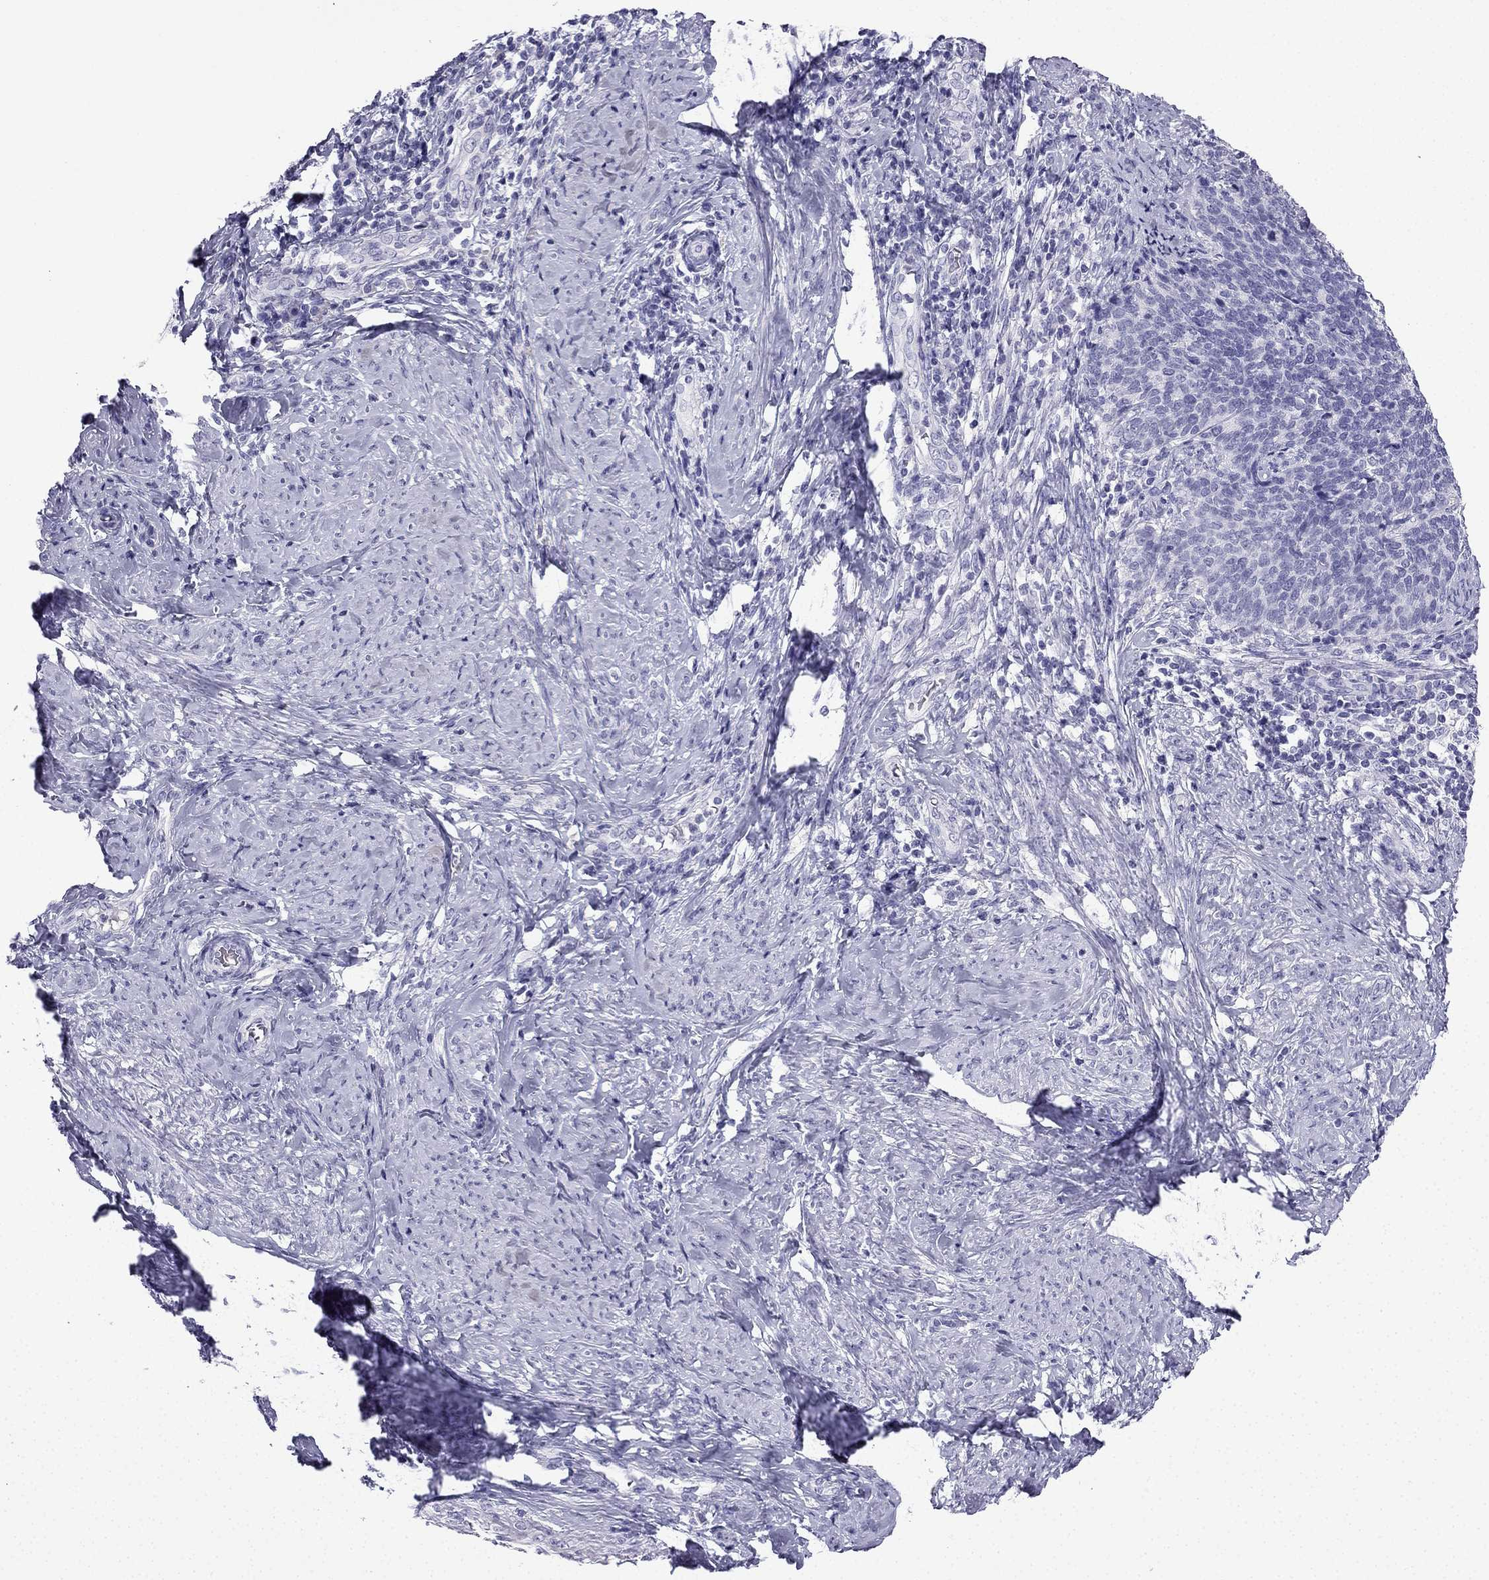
{"staining": {"intensity": "negative", "quantity": "none", "location": "none"}, "tissue": "cervical cancer", "cell_type": "Tumor cells", "image_type": "cancer", "snomed": [{"axis": "morphology", "description": "Normal tissue, NOS"}, {"axis": "morphology", "description": "Squamous cell carcinoma, NOS"}, {"axis": "topography", "description": "Cervix"}], "caption": "This is an immunohistochemistry (IHC) micrograph of cervical cancer. There is no expression in tumor cells.", "gene": "NPTX1", "patient": {"sex": "female", "age": 39}}